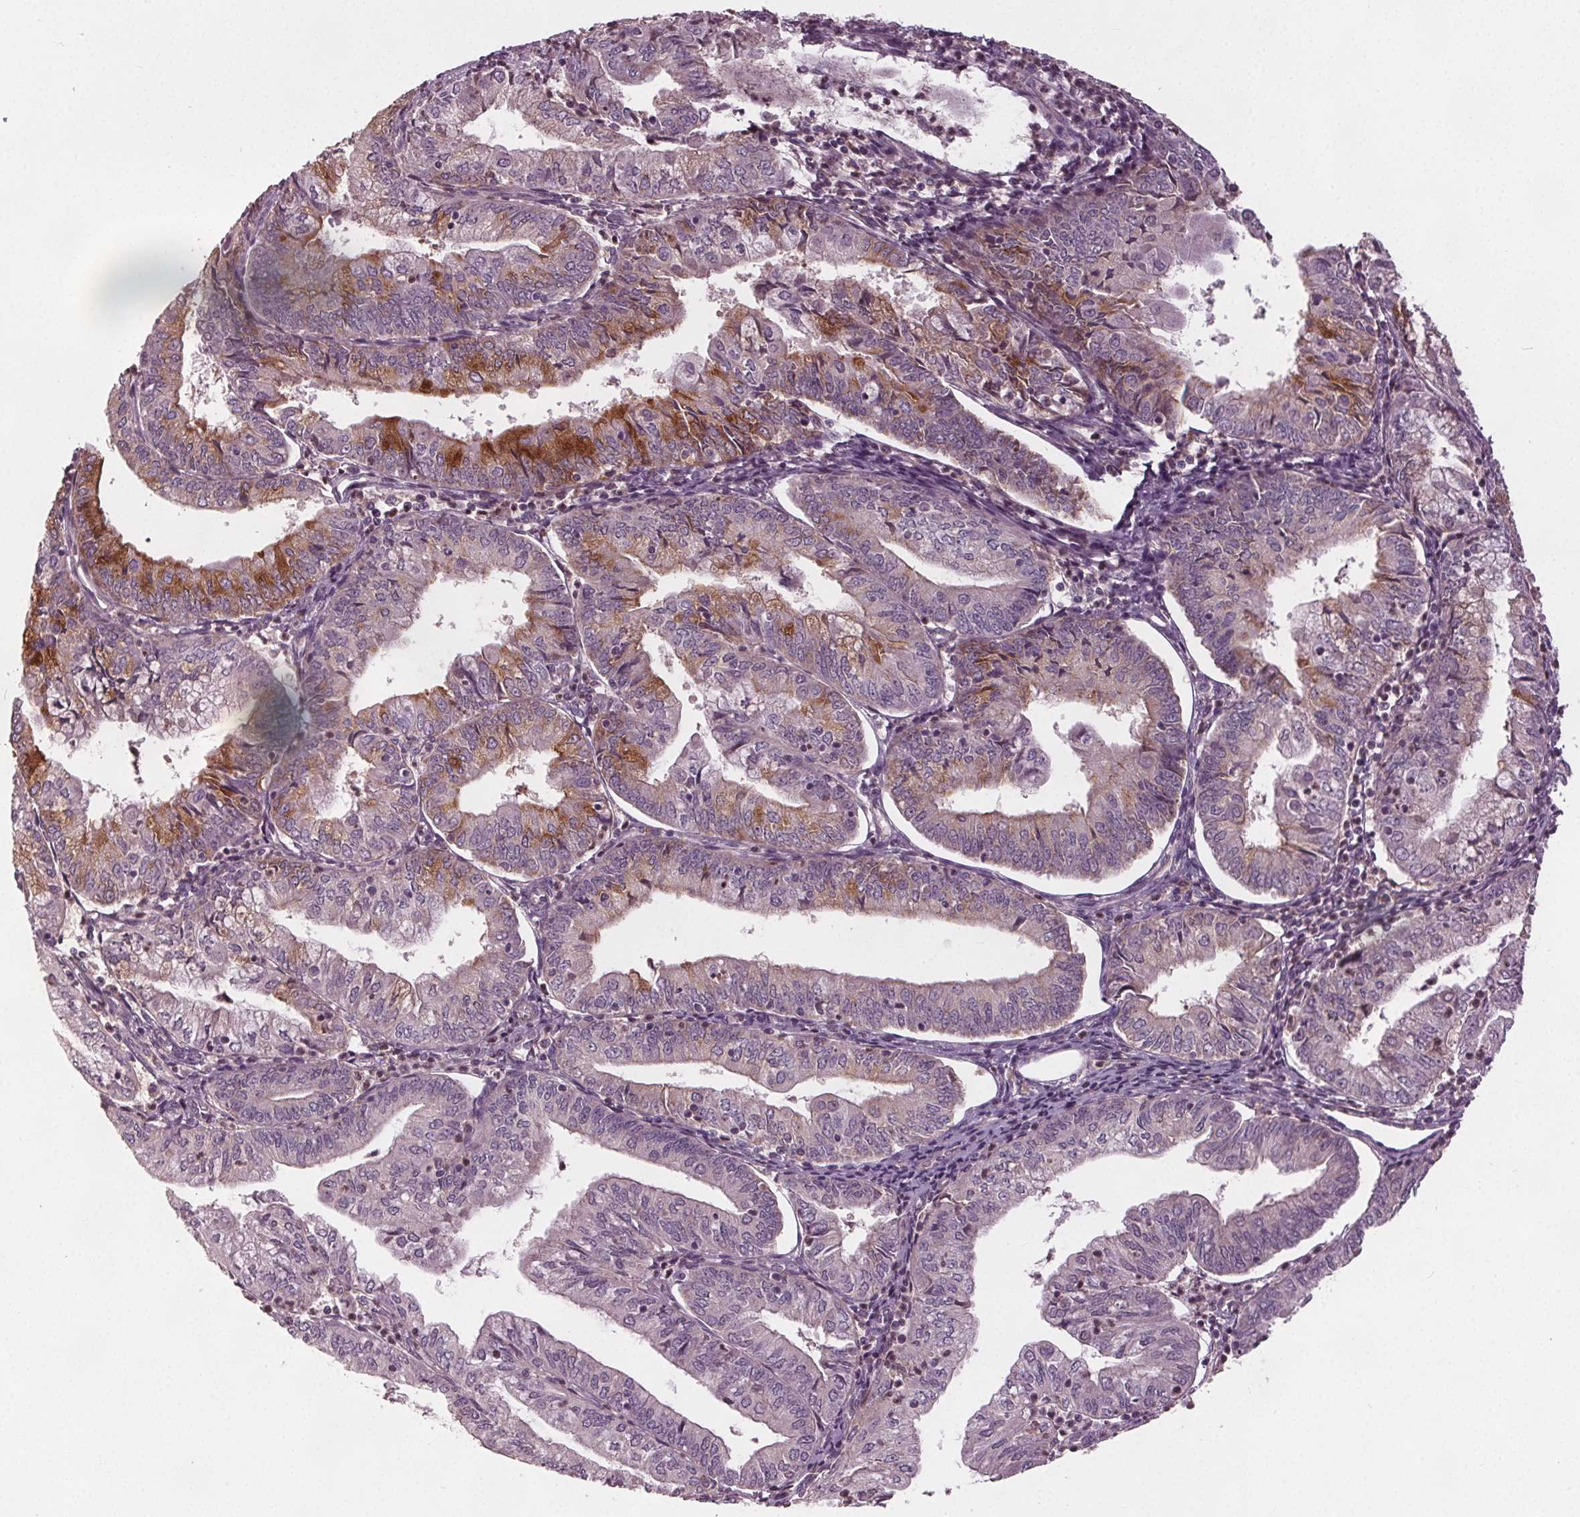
{"staining": {"intensity": "moderate", "quantity": "<25%", "location": "cytoplasmic/membranous"}, "tissue": "endometrial cancer", "cell_type": "Tumor cells", "image_type": "cancer", "snomed": [{"axis": "morphology", "description": "Adenocarcinoma, NOS"}, {"axis": "topography", "description": "Endometrium"}], "caption": "A brown stain shows moderate cytoplasmic/membranous expression of a protein in endometrial cancer (adenocarcinoma) tumor cells.", "gene": "PDGFD", "patient": {"sex": "female", "age": 55}}